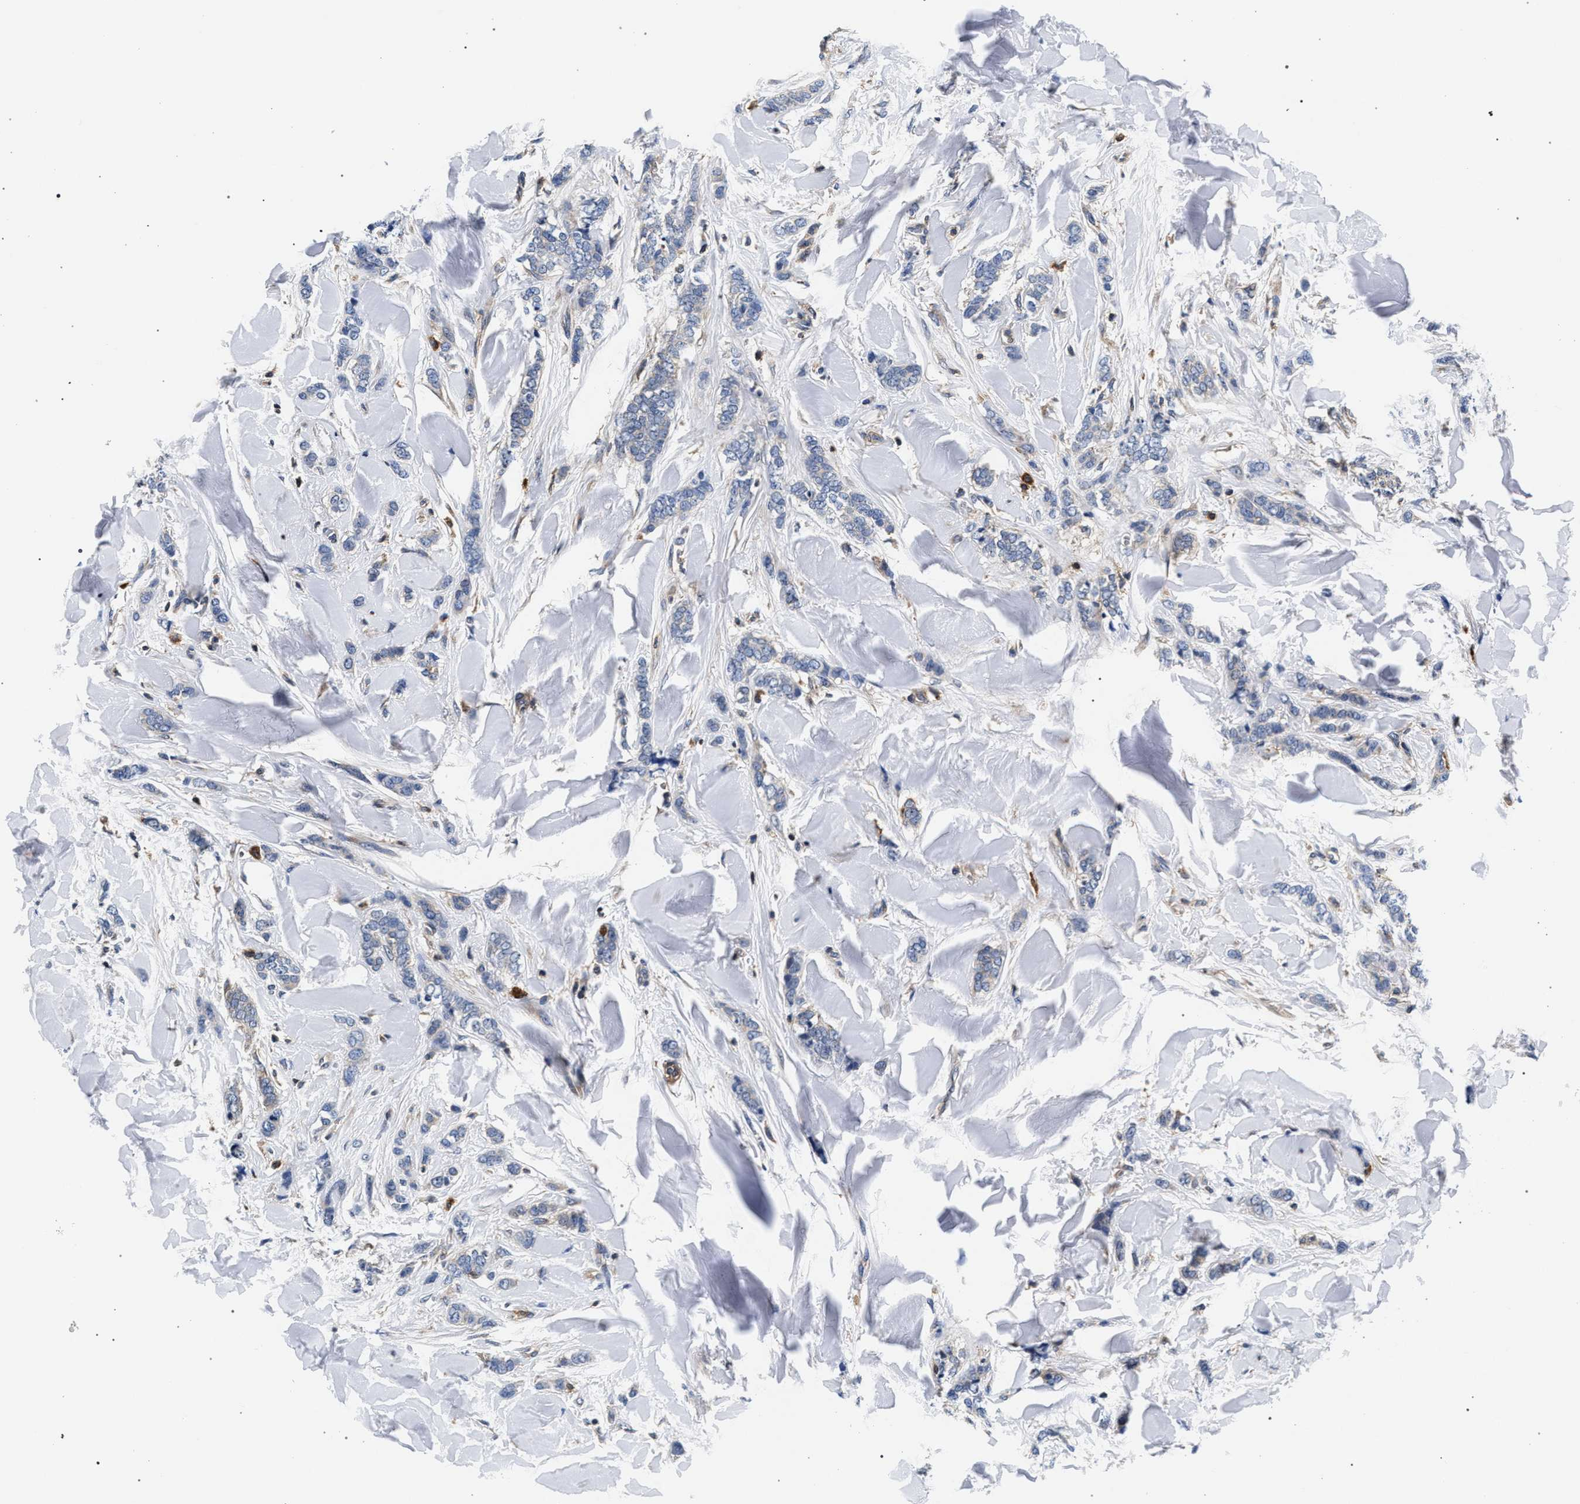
{"staining": {"intensity": "negative", "quantity": "none", "location": "none"}, "tissue": "breast cancer", "cell_type": "Tumor cells", "image_type": "cancer", "snomed": [{"axis": "morphology", "description": "Lobular carcinoma"}, {"axis": "topography", "description": "Skin"}, {"axis": "topography", "description": "Breast"}], "caption": "There is no significant positivity in tumor cells of lobular carcinoma (breast).", "gene": "LASP1", "patient": {"sex": "female", "age": 46}}